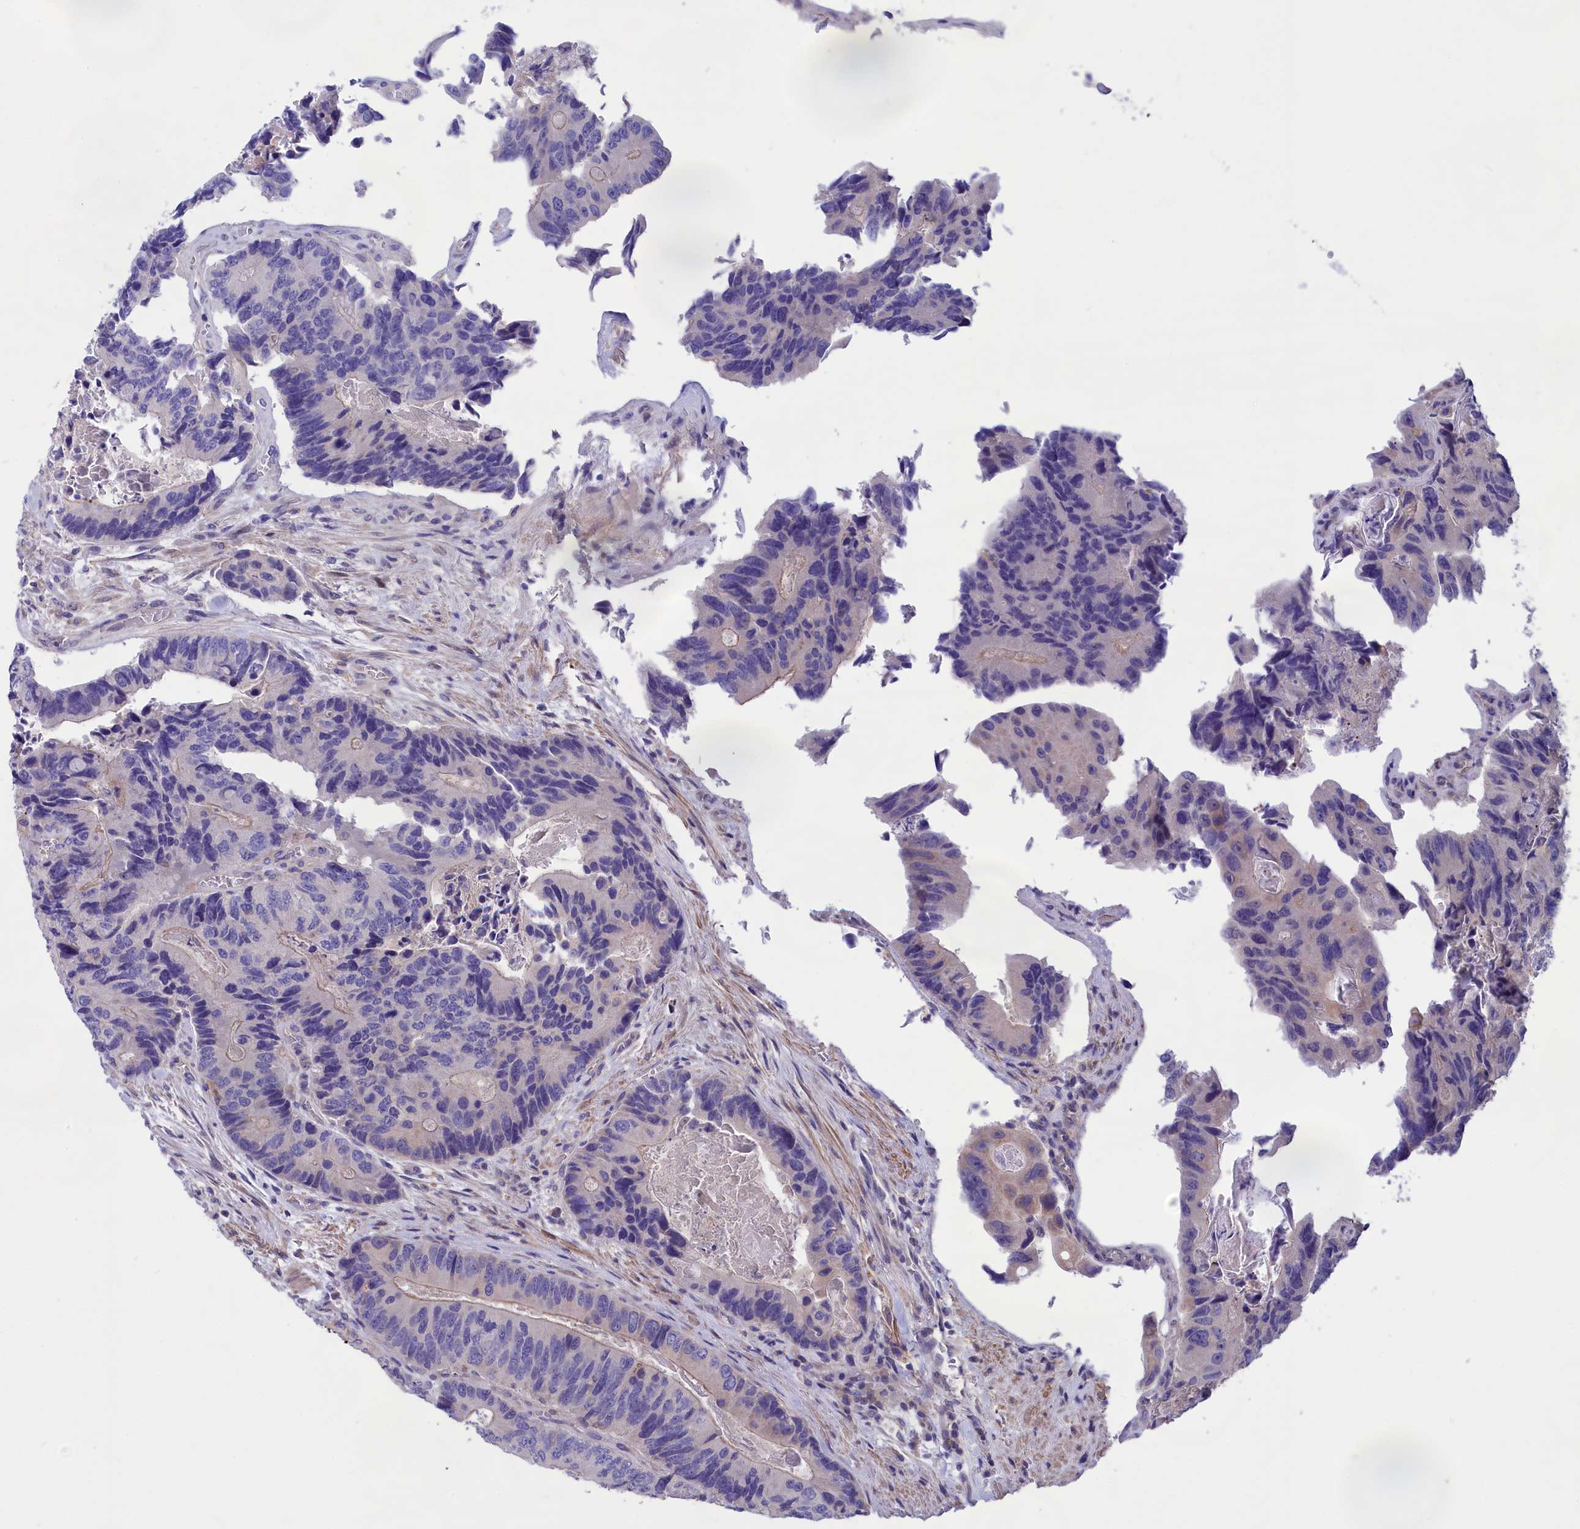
{"staining": {"intensity": "weak", "quantity": "<25%", "location": "cytoplasmic/membranous"}, "tissue": "colorectal cancer", "cell_type": "Tumor cells", "image_type": "cancer", "snomed": [{"axis": "morphology", "description": "Adenocarcinoma, NOS"}, {"axis": "topography", "description": "Colon"}], "caption": "High magnification brightfield microscopy of adenocarcinoma (colorectal) stained with DAB (3,3'-diaminobenzidine) (brown) and counterstained with hematoxylin (blue): tumor cells show no significant expression. The staining was performed using DAB to visualize the protein expression in brown, while the nuclei were stained in blue with hematoxylin (Magnification: 20x).", "gene": "AMDHD2", "patient": {"sex": "male", "age": 84}}